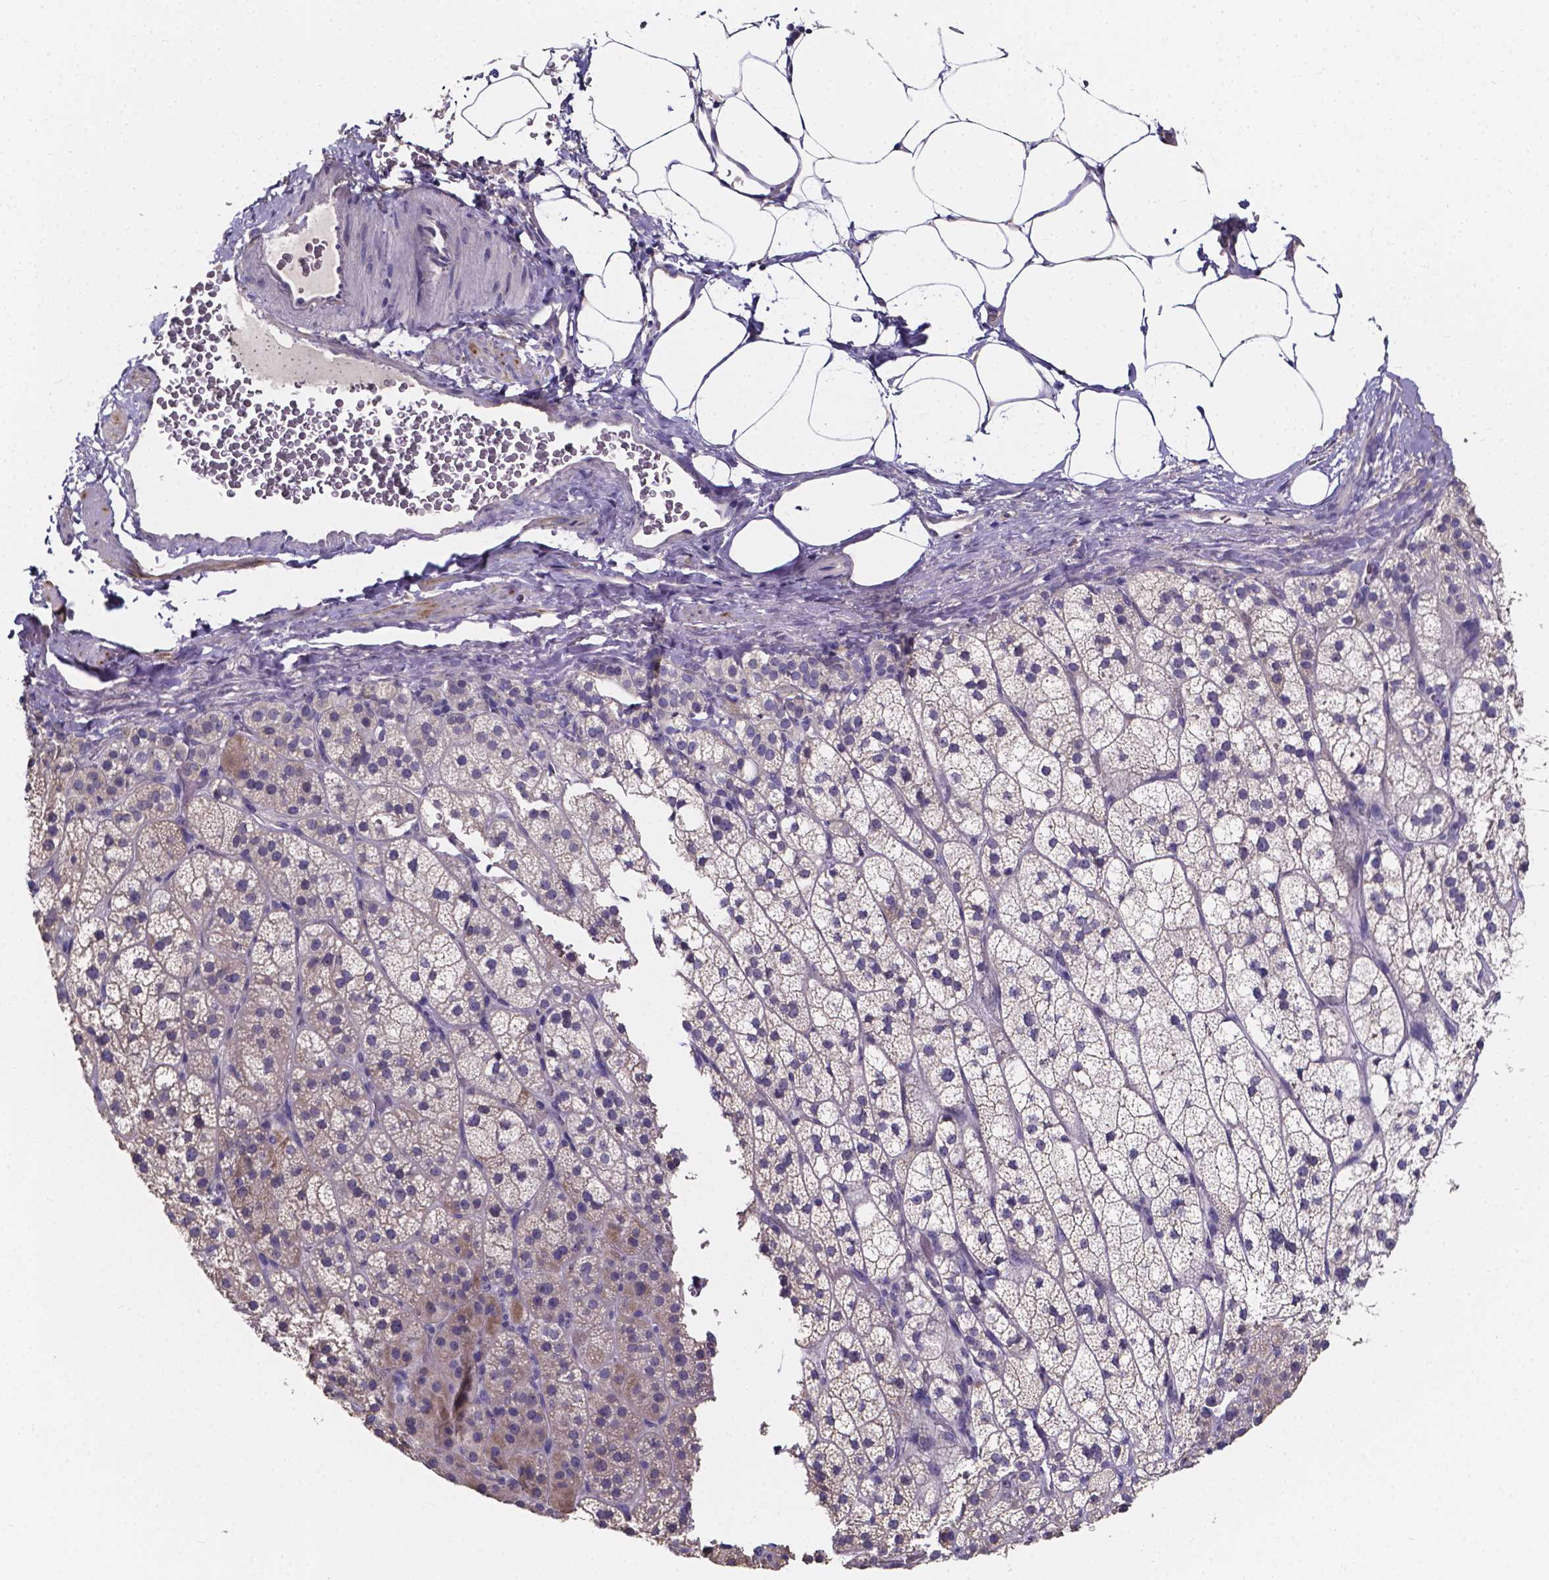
{"staining": {"intensity": "negative", "quantity": "none", "location": "none"}, "tissue": "adrenal gland", "cell_type": "Glandular cells", "image_type": "normal", "snomed": [{"axis": "morphology", "description": "Normal tissue, NOS"}, {"axis": "topography", "description": "Adrenal gland"}], "caption": "IHC histopathology image of normal adrenal gland stained for a protein (brown), which reveals no positivity in glandular cells. (Stains: DAB IHC with hematoxylin counter stain, Microscopy: brightfield microscopy at high magnification).", "gene": "SPOCD1", "patient": {"sex": "female", "age": 60}}